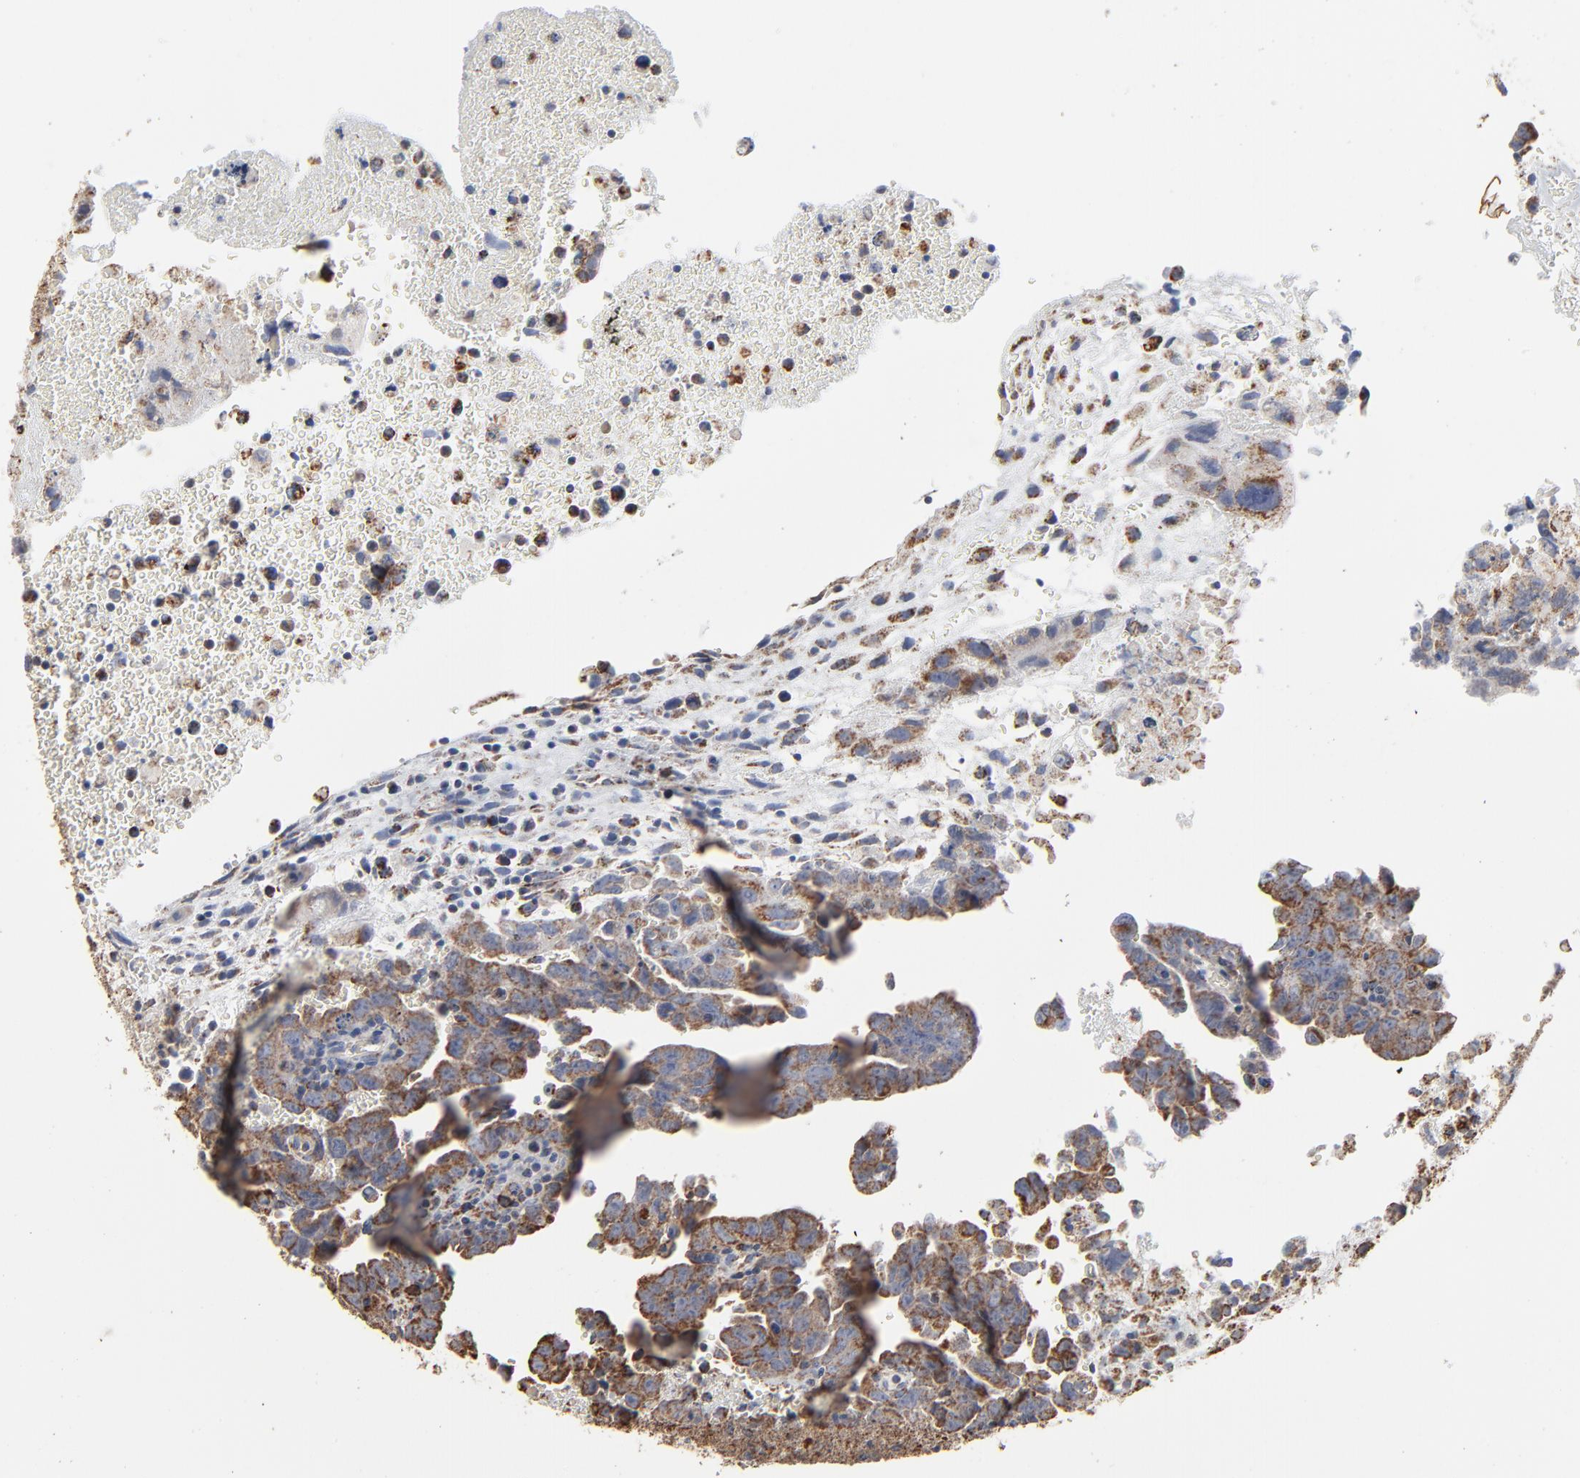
{"staining": {"intensity": "moderate", "quantity": ">75%", "location": "cytoplasmic/membranous"}, "tissue": "testis cancer", "cell_type": "Tumor cells", "image_type": "cancer", "snomed": [{"axis": "morphology", "description": "Carcinoma, Embryonal, NOS"}, {"axis": "topography", "description": "Testis"}], "caption": "Brown immunohistochemical staining in human testis embryonal carcinoma reveals moderate cytoplasmic/membranous expression in approximately >75% of tumor cells. (DAB IHC, brown staining for protein, blue staining for nuclei).", "gene": "UQCRC1", "patient": {"sex": "male", "age": 28}}